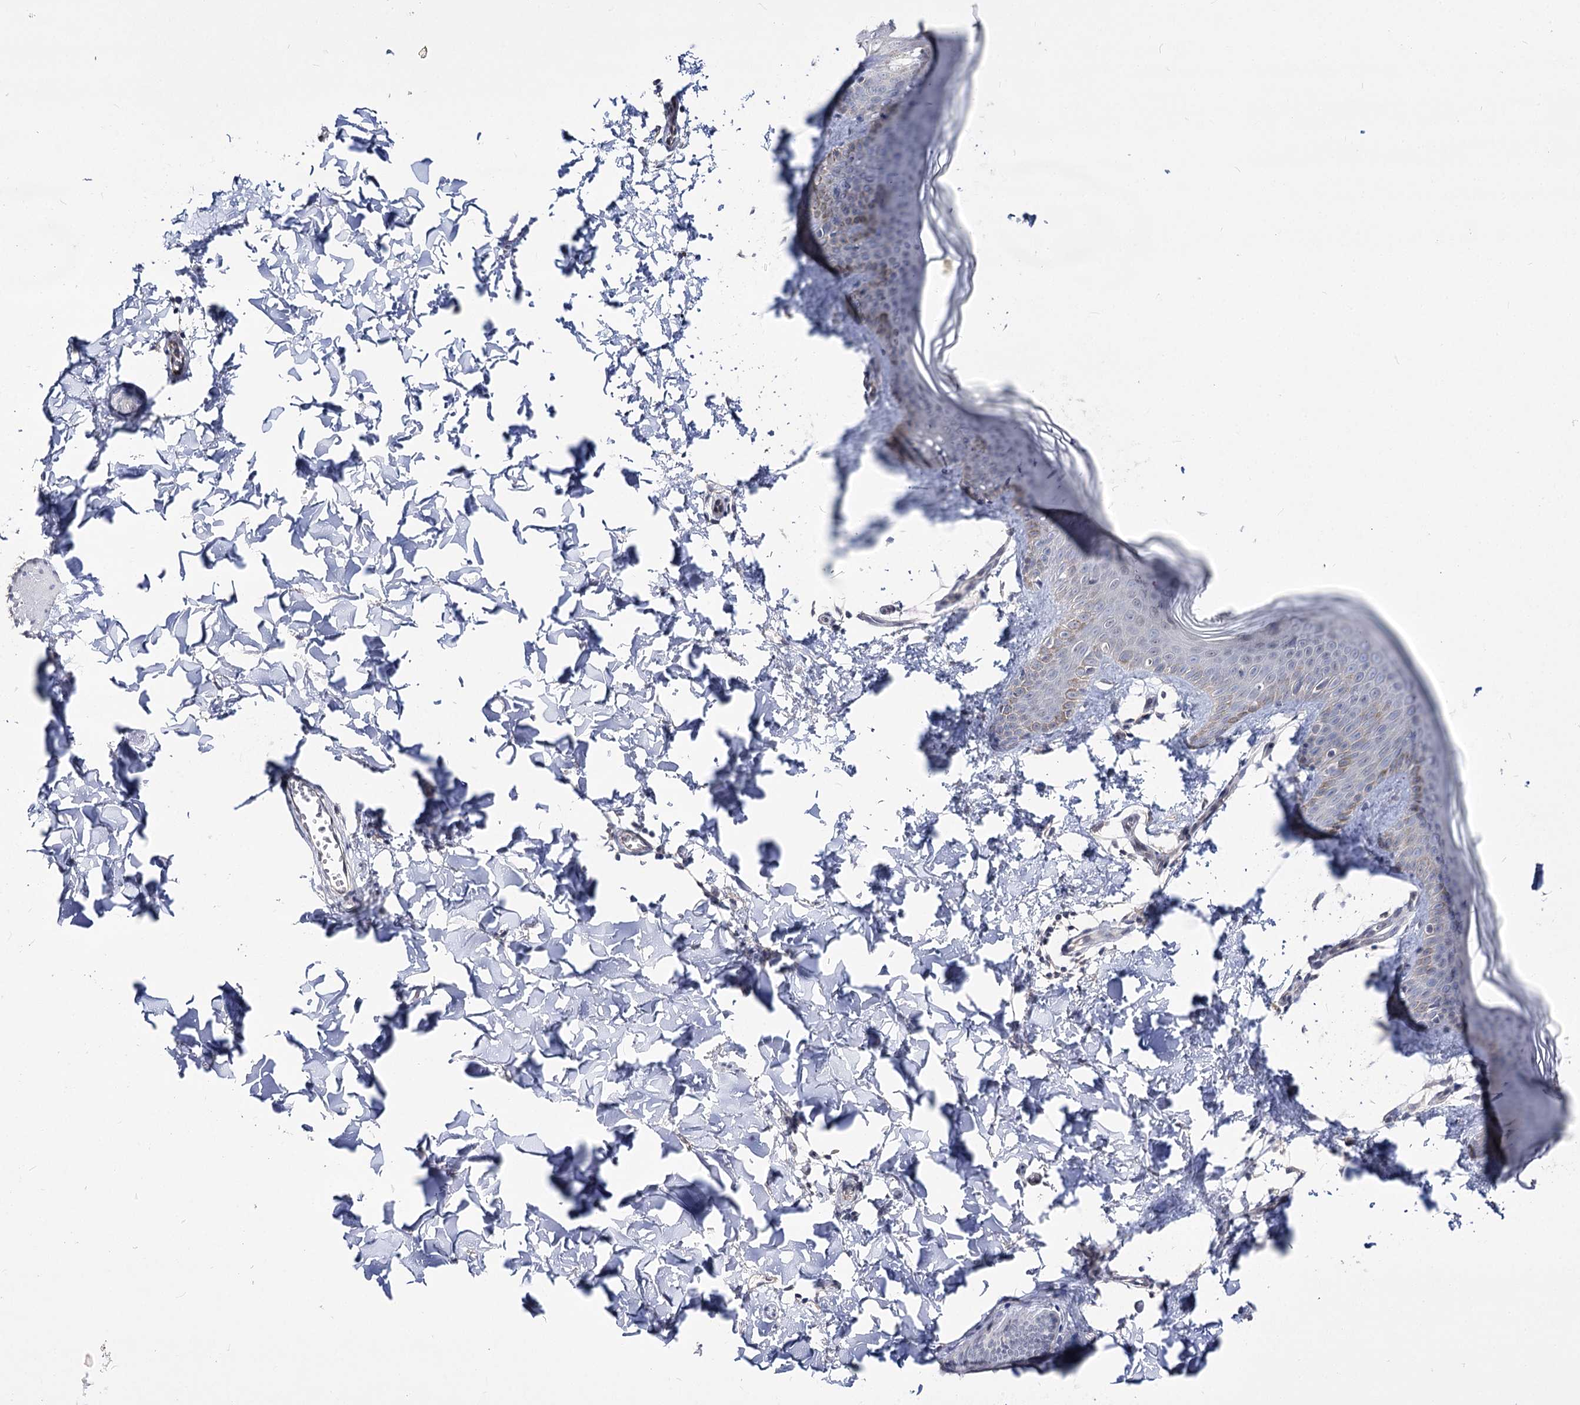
{"staining": {"intensity": "negative", "quantity": "none", "location": "none"}, "tissue": "skin", "cell_type": "Fibroblasts", "image_type": "normal", "snomed": [{"axis": "morphology", "description": "Normal tissue, NOS"}, {"axis": "topography", "description": "Skin"}], "caption": "This is an immunohistochemistry (IHC) micrograph of normal human skin. There is no positivity in fibroblasts.", "gene": "ATP10B", "patient": {"sex": "male", "age": 36}}